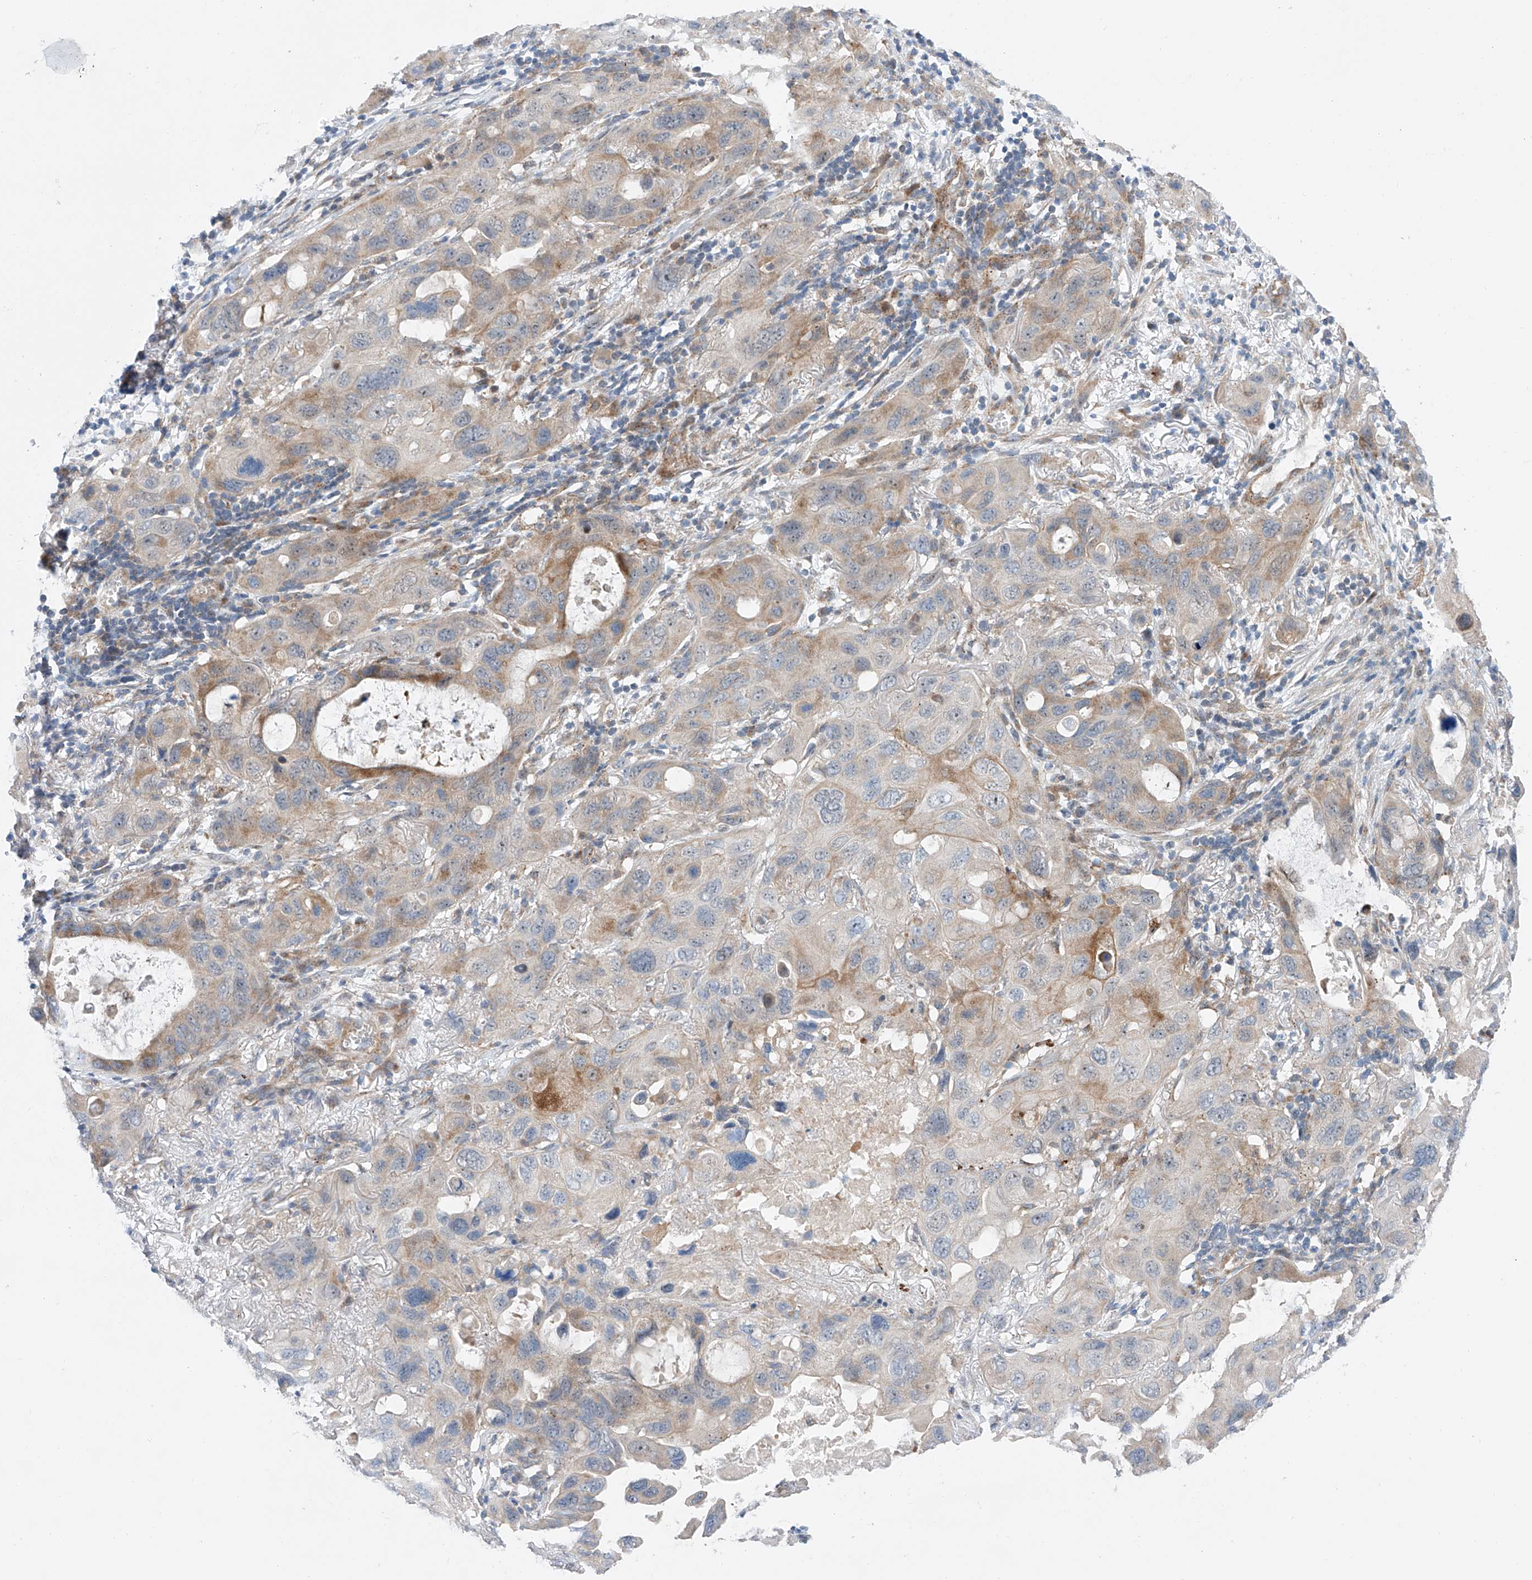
{"staining": {"intensity": "moderate", "quantity": "<25%", "location": "cytoplasmic/membranous"}, "tissue": "lung cancer", "cell_type": "Tumor cells", "image_type": "cancer", "snomed": [{"axis": "morphology", "description": "Squamous cell carcinoma, NOS"}, {"axis": "topography", "description": "Lung"}], "caption": "Immunohistochemical staining of lung cancer (squamous cell carcinoma) shows moderate cytoplasmic/membranous protein positivity in approximately <25% of tumor cells.", "gene": "CLDND1", "patient": {"sex": "female", "age": 73}}